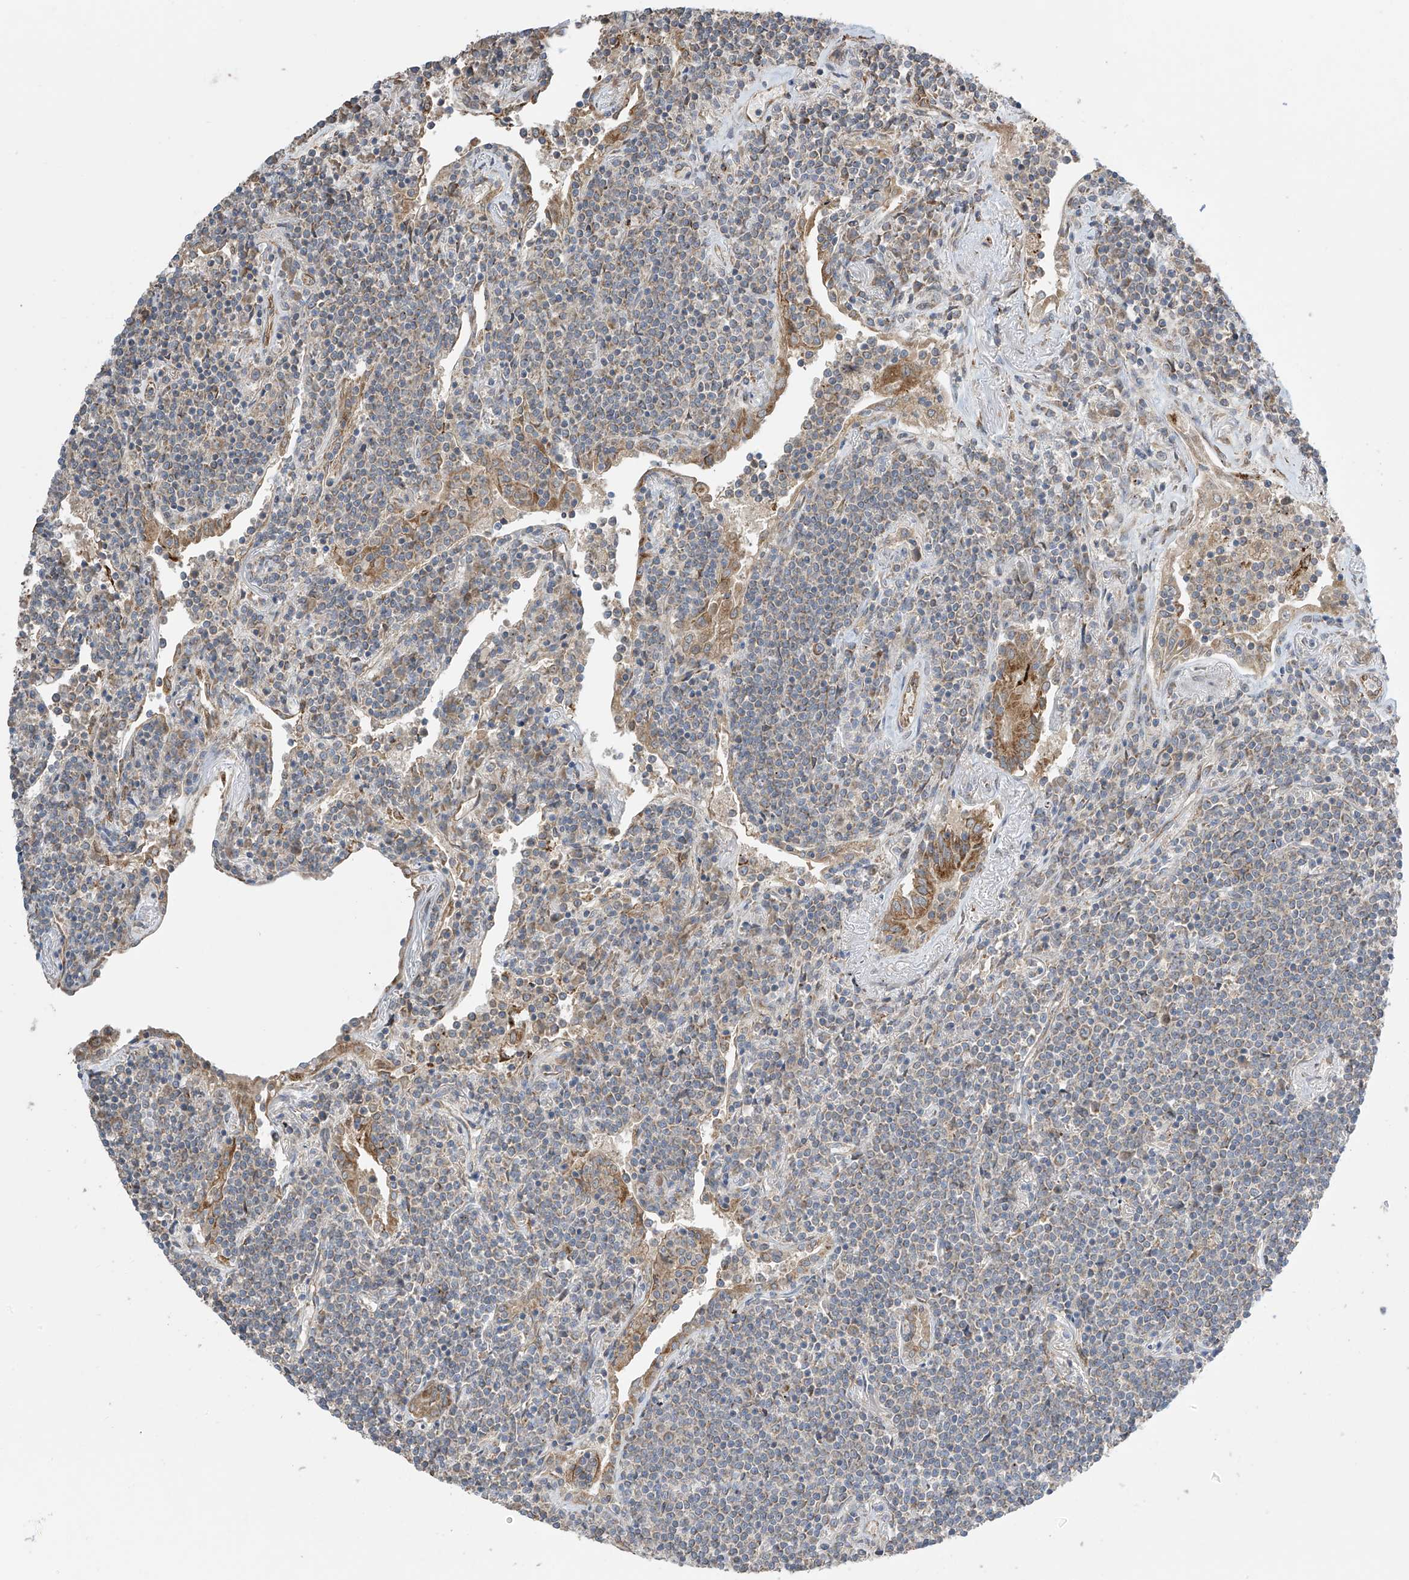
{"staining": {"intensity": "weak", "quantity": "<25%", "location": "cytoplasmic/membranous"}, "tissue": "lymphoma", "cell_type": "Tumor cells", "image_type": "cancer", "snomed": [{"axis": "morphology", "description": "Malignant lymphoma, non-Hodgkin's type, Low grade"}, {"axis": "topography", "description": "Lung"}], "caption": "Tumor cells show no significant protein staining in lymphoma.", "gene": "PNPT1", "patient": {"sex": "female", "age": 71}}